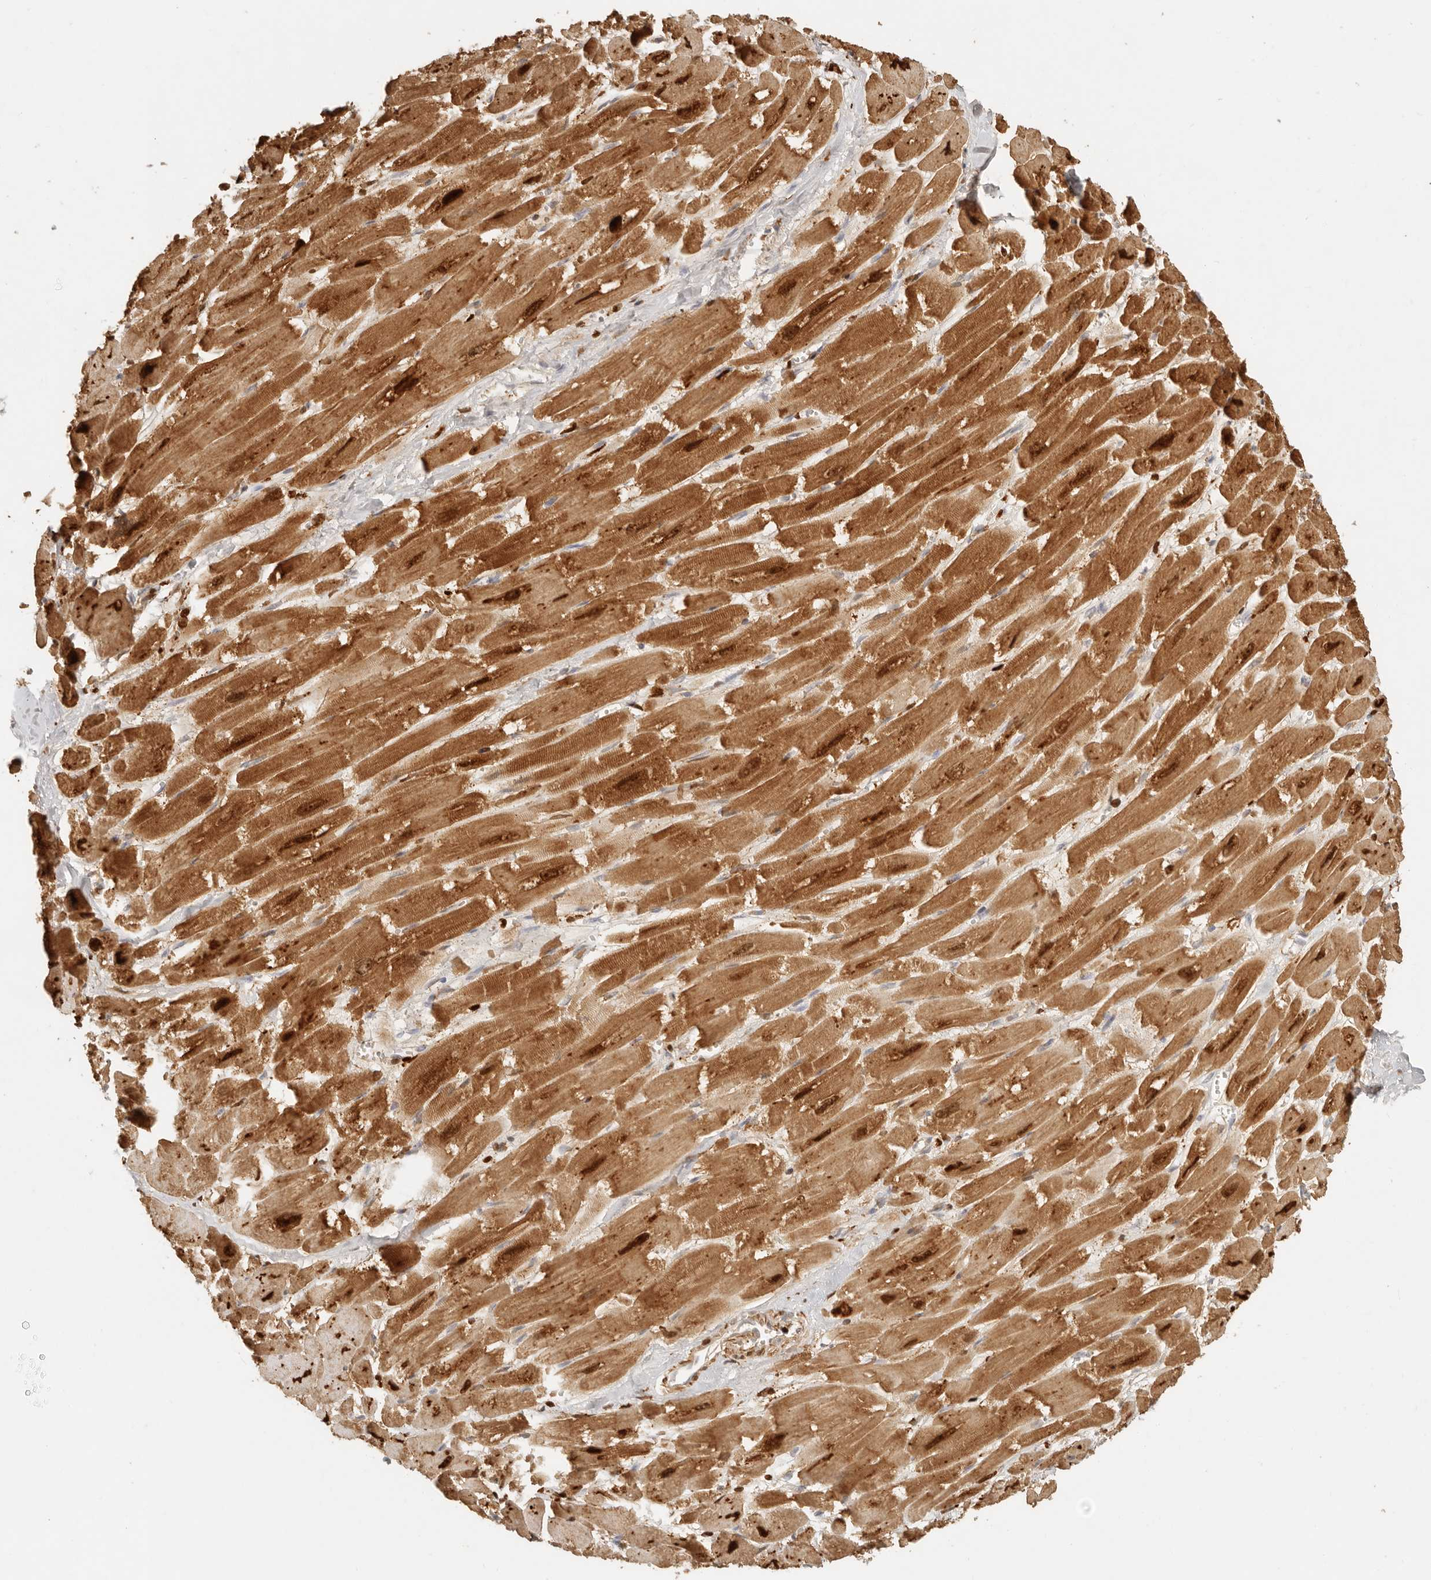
{"staining": {"intensity": "strong", "quantity": ">75%", "location": "cytoplasmic/membranous,nuclear"}, "tissue": "heart muscle", "cell_type": "Cardiomyocytes", "image_type": "normal", "snomed": [{"axis": "morphology", "description": "Normal tissue, NOS"}, {"axis": "topography", "description": "Heart"}], "caption": "About >75% of cardiomyocytes in benign heart muscle demonstrate strong cytoplasmic/membranous,nuclear protein positivity as visualized by brown immunohistochemical staining.", "gene": "ANKRD61", "patient": {"sex": "male", "age": 54}}